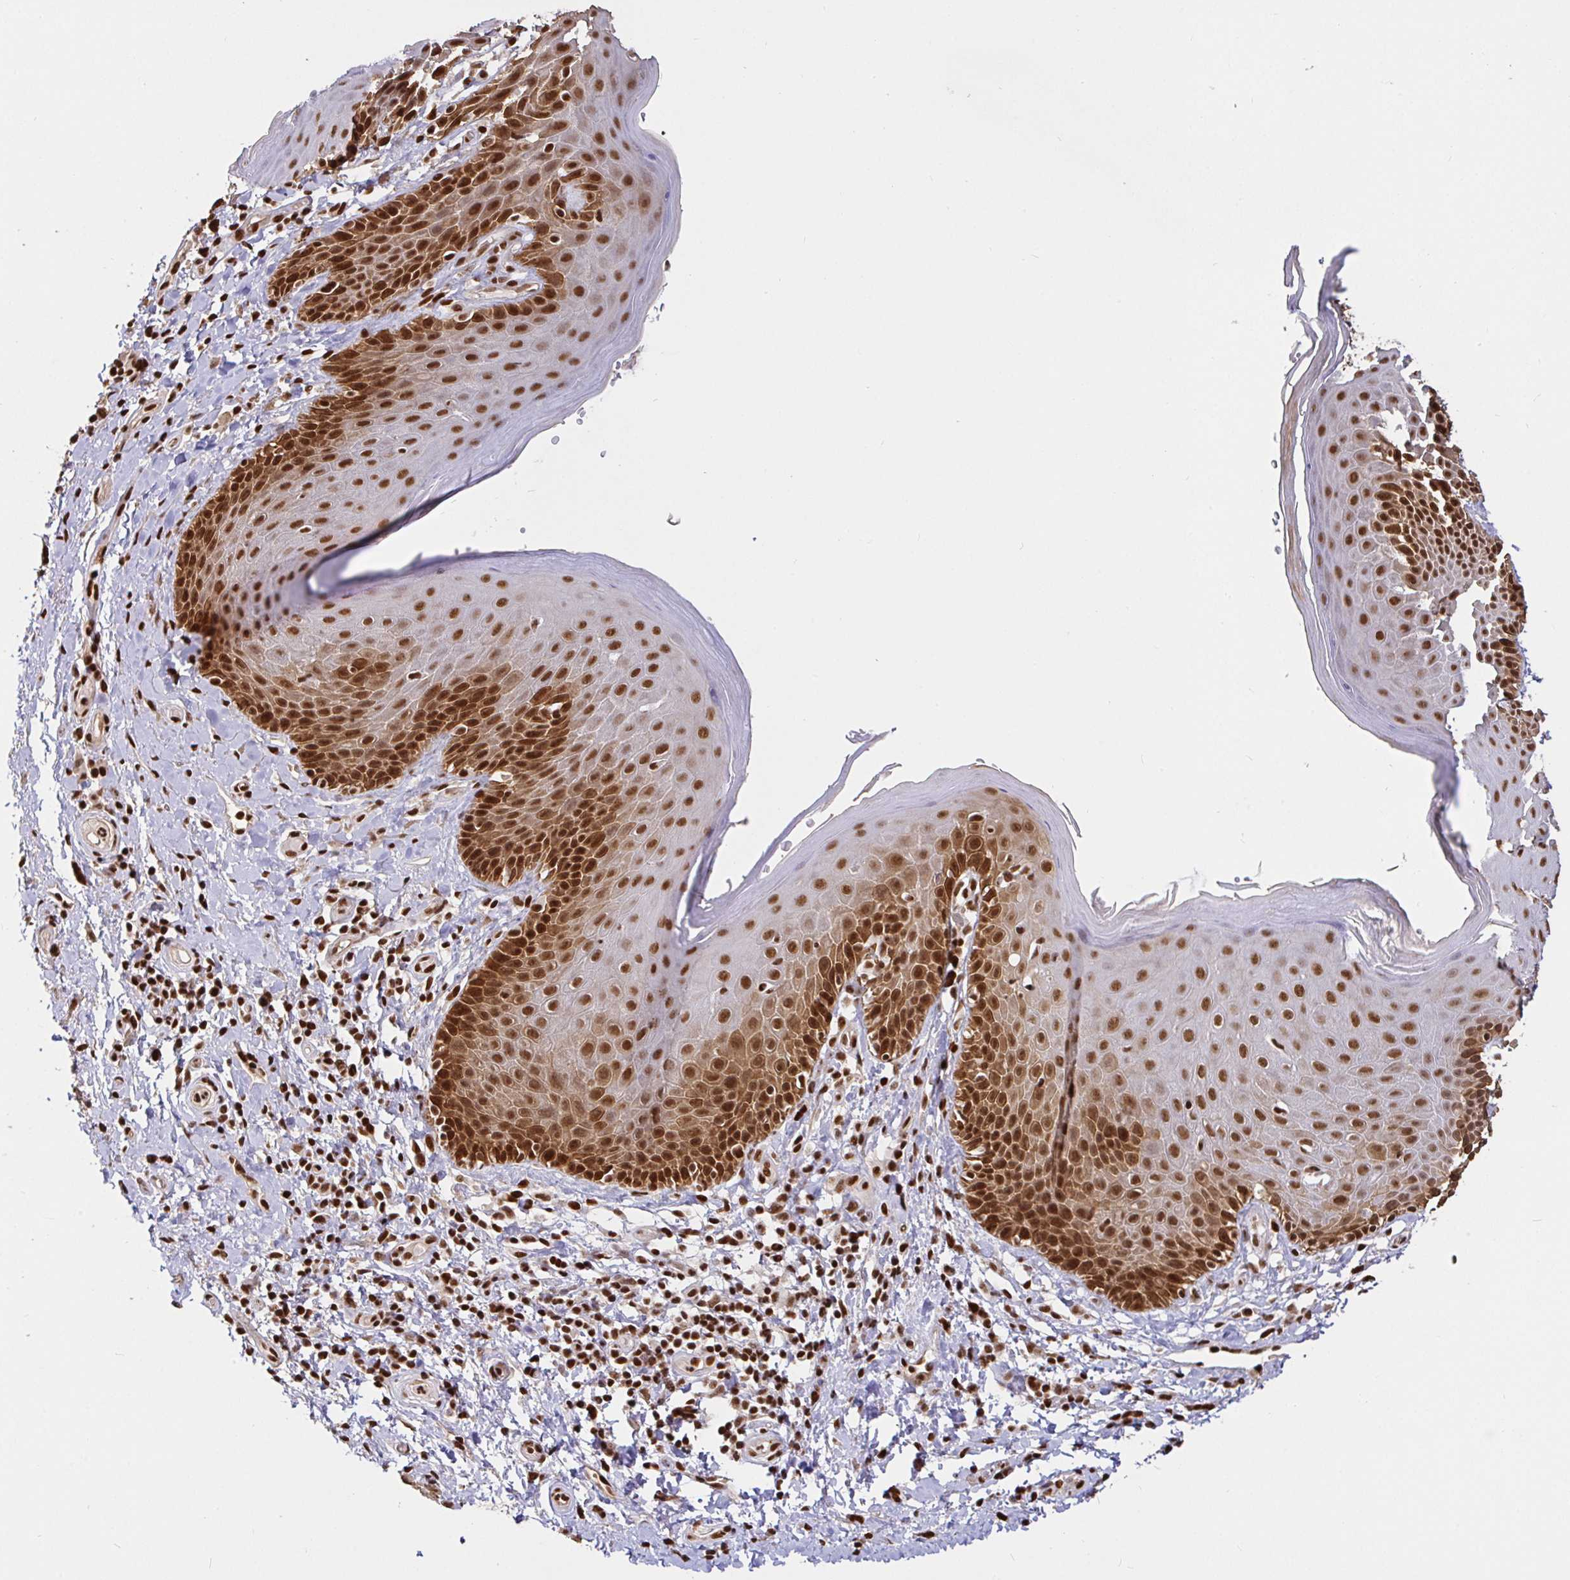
{"staining": {"intensity": "strong", "quantity": ">75%", "location": "nuclear"}, "tissue": "skin", "cell_type": "Epidermal cells", "image_type": "normal", "snomed": [{"axis": "morphology", "description": "Normal tissue, NOS"}, {"axis": "topography", "description": "Anal"}, {"axis": "topography", "description": "Peripheral nerve tissue"}], "caption": "IHC histopathology image of unremarkable skin: skin stained using IHC displays high levels of strong protein expression localized specifically in the nuclear of epidermal cells, appearing as a nuclear brown color.", "gene": "SP3", "patient": {"sex": "male", "age": 51}}